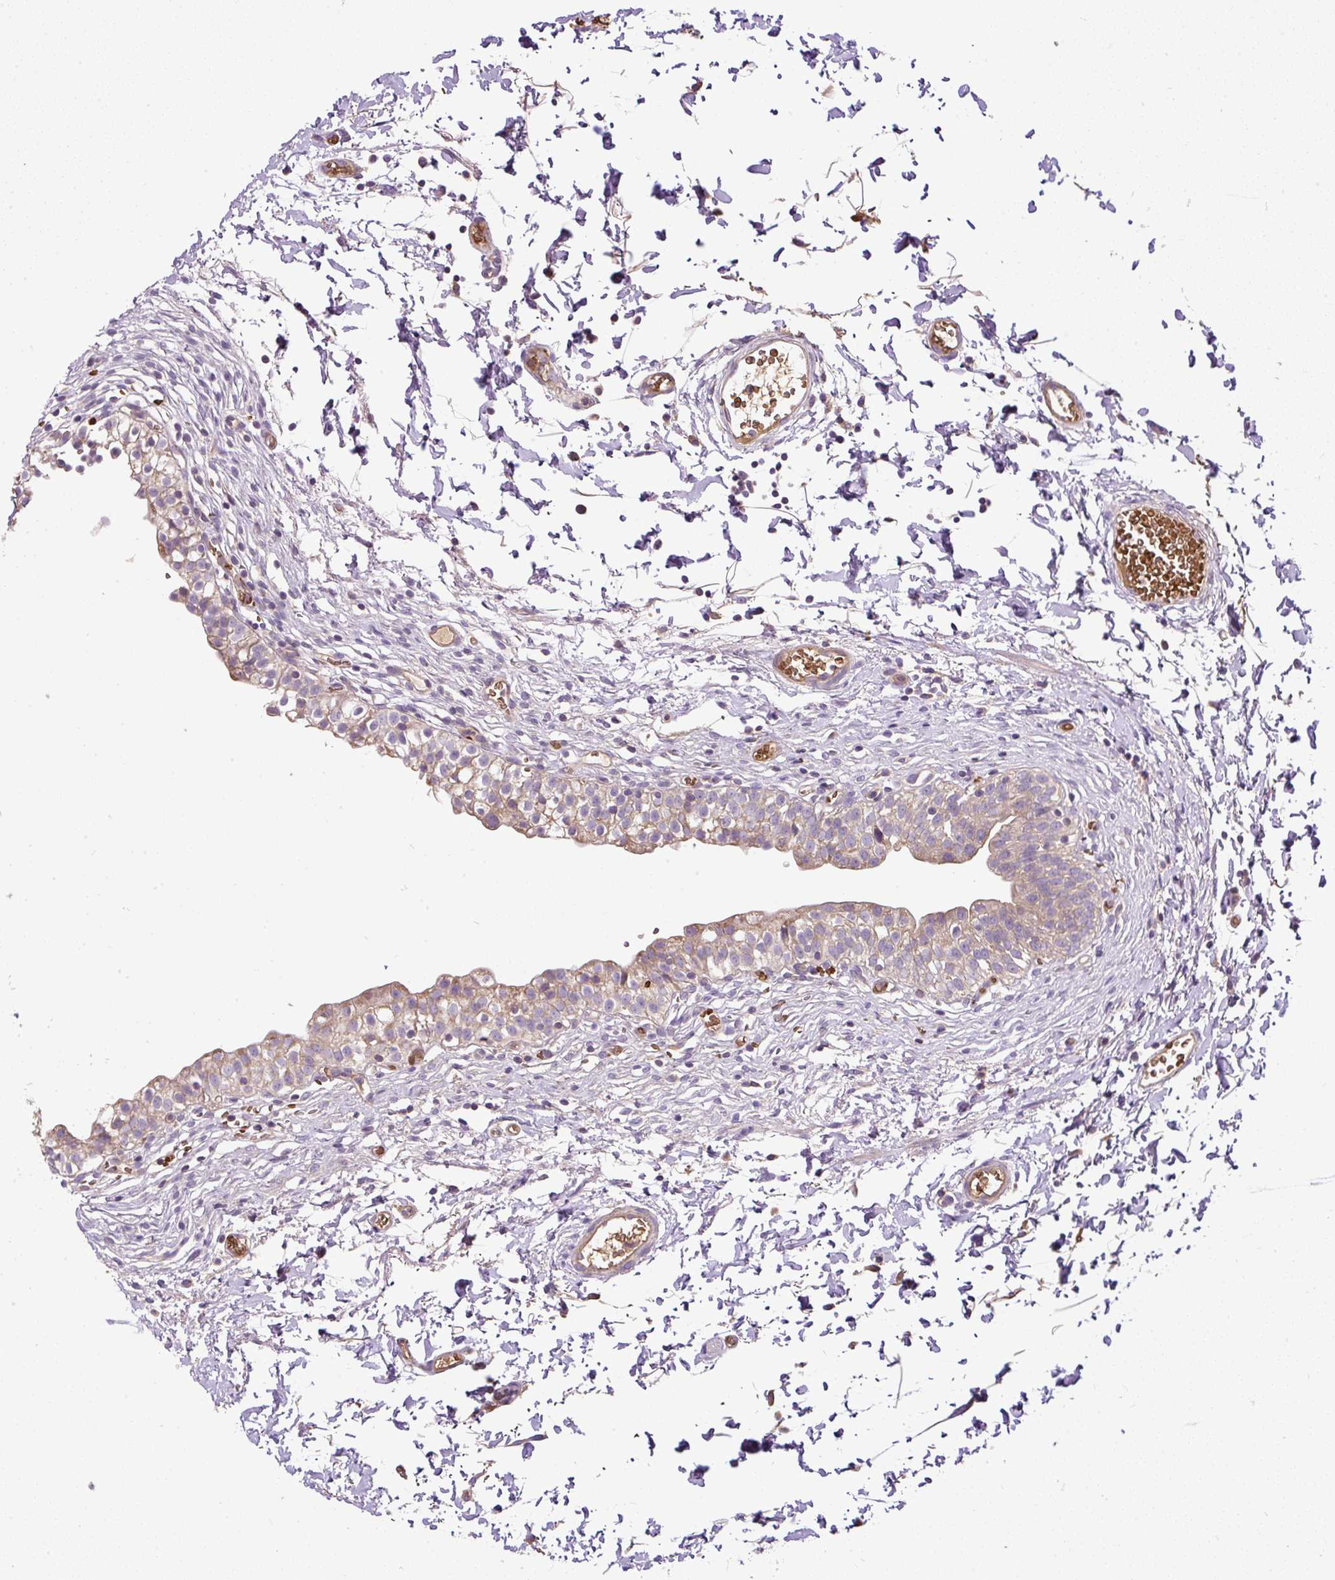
{"staining": {"intensity": "weak", "quantity": ">75%", "location": "cytoplasmic/membranous"}, "tissue": "urinary bladder", "cell_type": "Urothelial cells", "image_type": "normal", "snomed": [{"axis": "morphology", "description": "Normal tissue, NOS"}, {"axis": "topography", "description": "Urinary bladder"}, {"axis": "topography", "description": "Peripheral nerve tissue"}], "caption": "Immunohistochemistry (DAB (3,3'-diaminobenzidine)) staining of normal human urinary bladder displays weak cytoplasmic/membranous protein staining in approximately >75% of urothelial cells.", "gene": "CXCL13", "patient": {"sex": "male", "age": 55}}